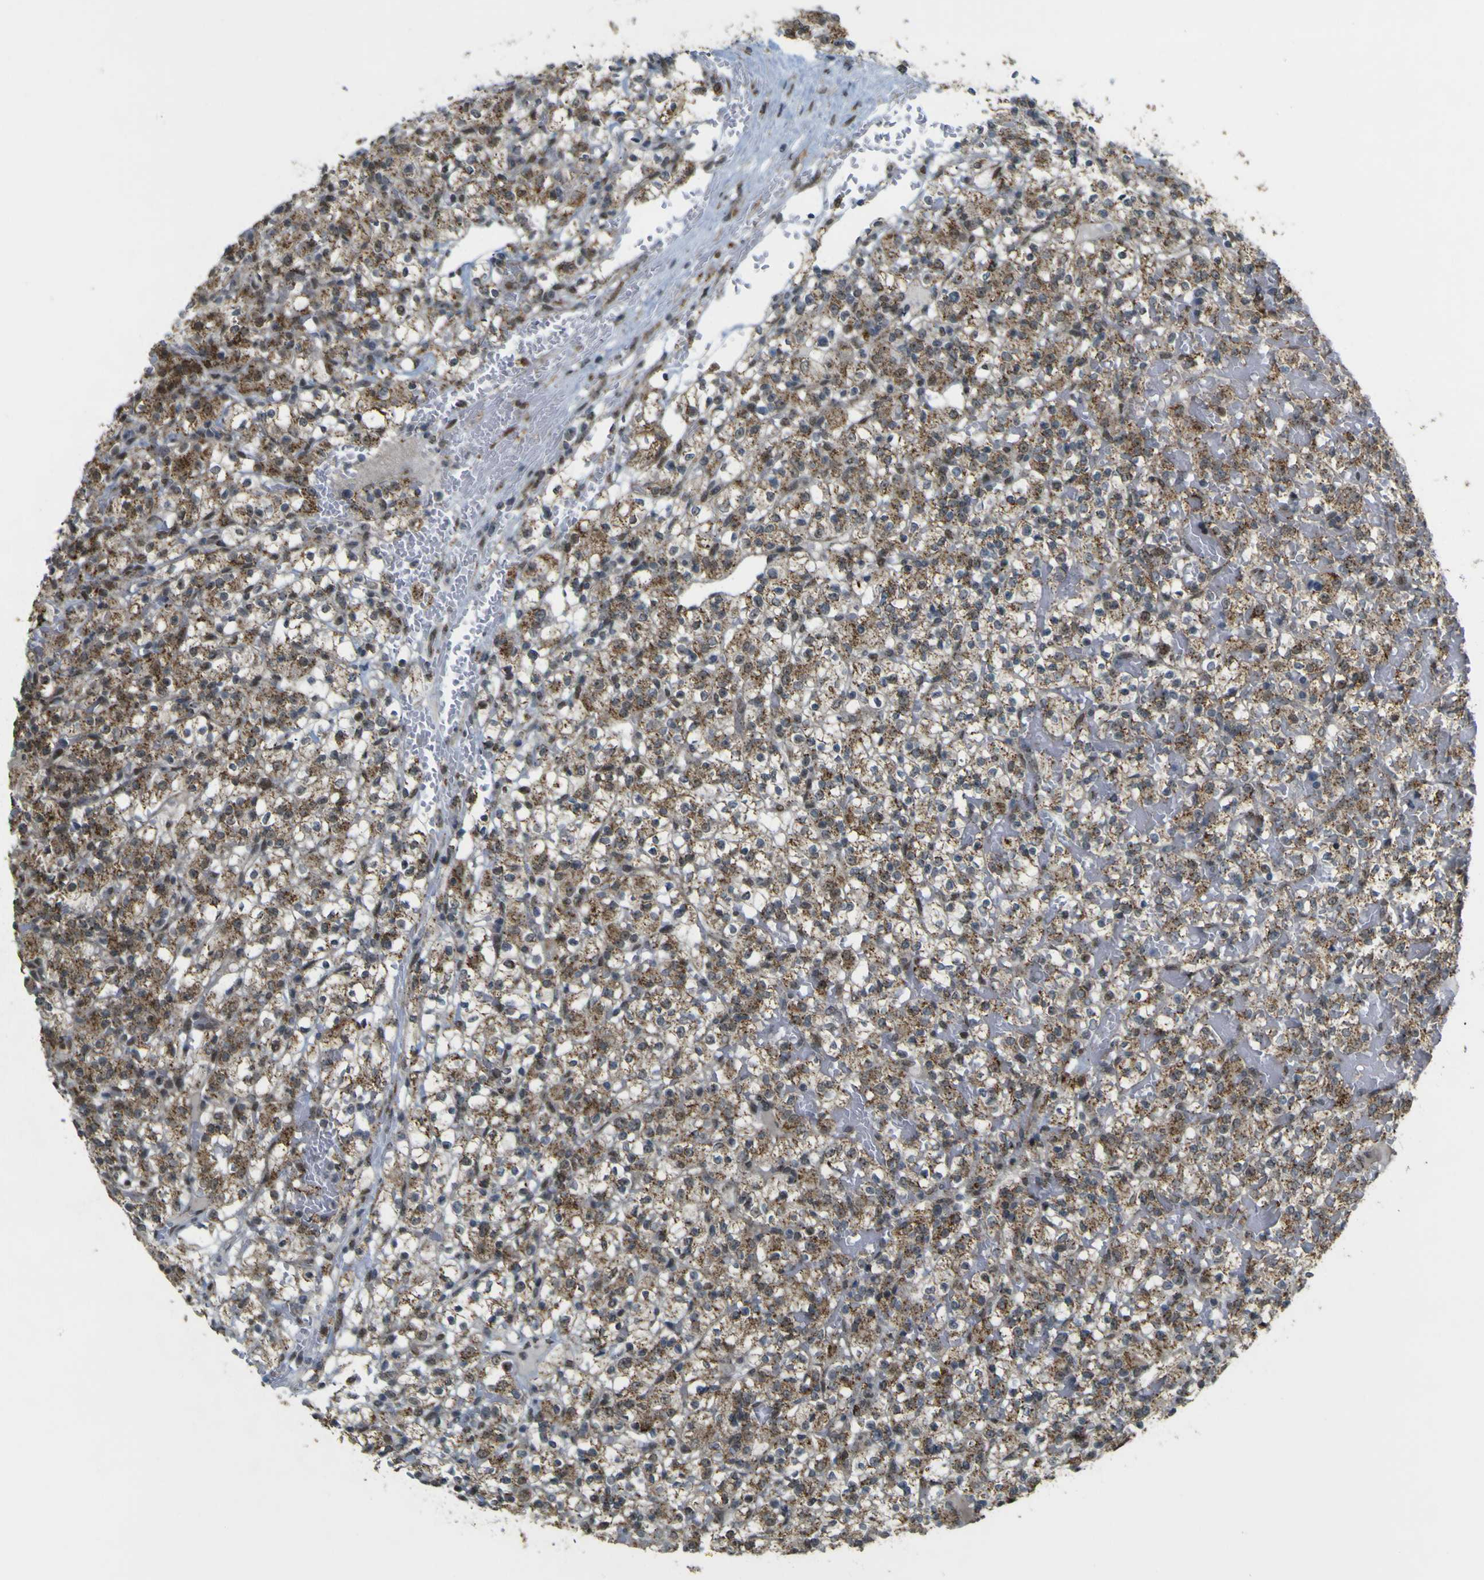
{"staining": {"intensity": "moderate", "quantity": ">75%", "location": "cytoplasmic/membranous"}, "tissue": "renal cancer", "cell_type": "Tumor cells", "image_type": "cancer", "snomed": [{"axis": "morphology", "description": "Normal tissue, NOS"}, {"axis": "morphology", "description": "Adenocarcinoma, NOS"}, {"axis": "topography", "description": "Kidney"}], "caption": "An image of human renal adenocarcinoma stained for a protein demonstrates moderate cytoplasmic/membranous brown staining in tumor cells.", "gene": "ACBD5", "patient": {"sex": "female", "age": 72}}